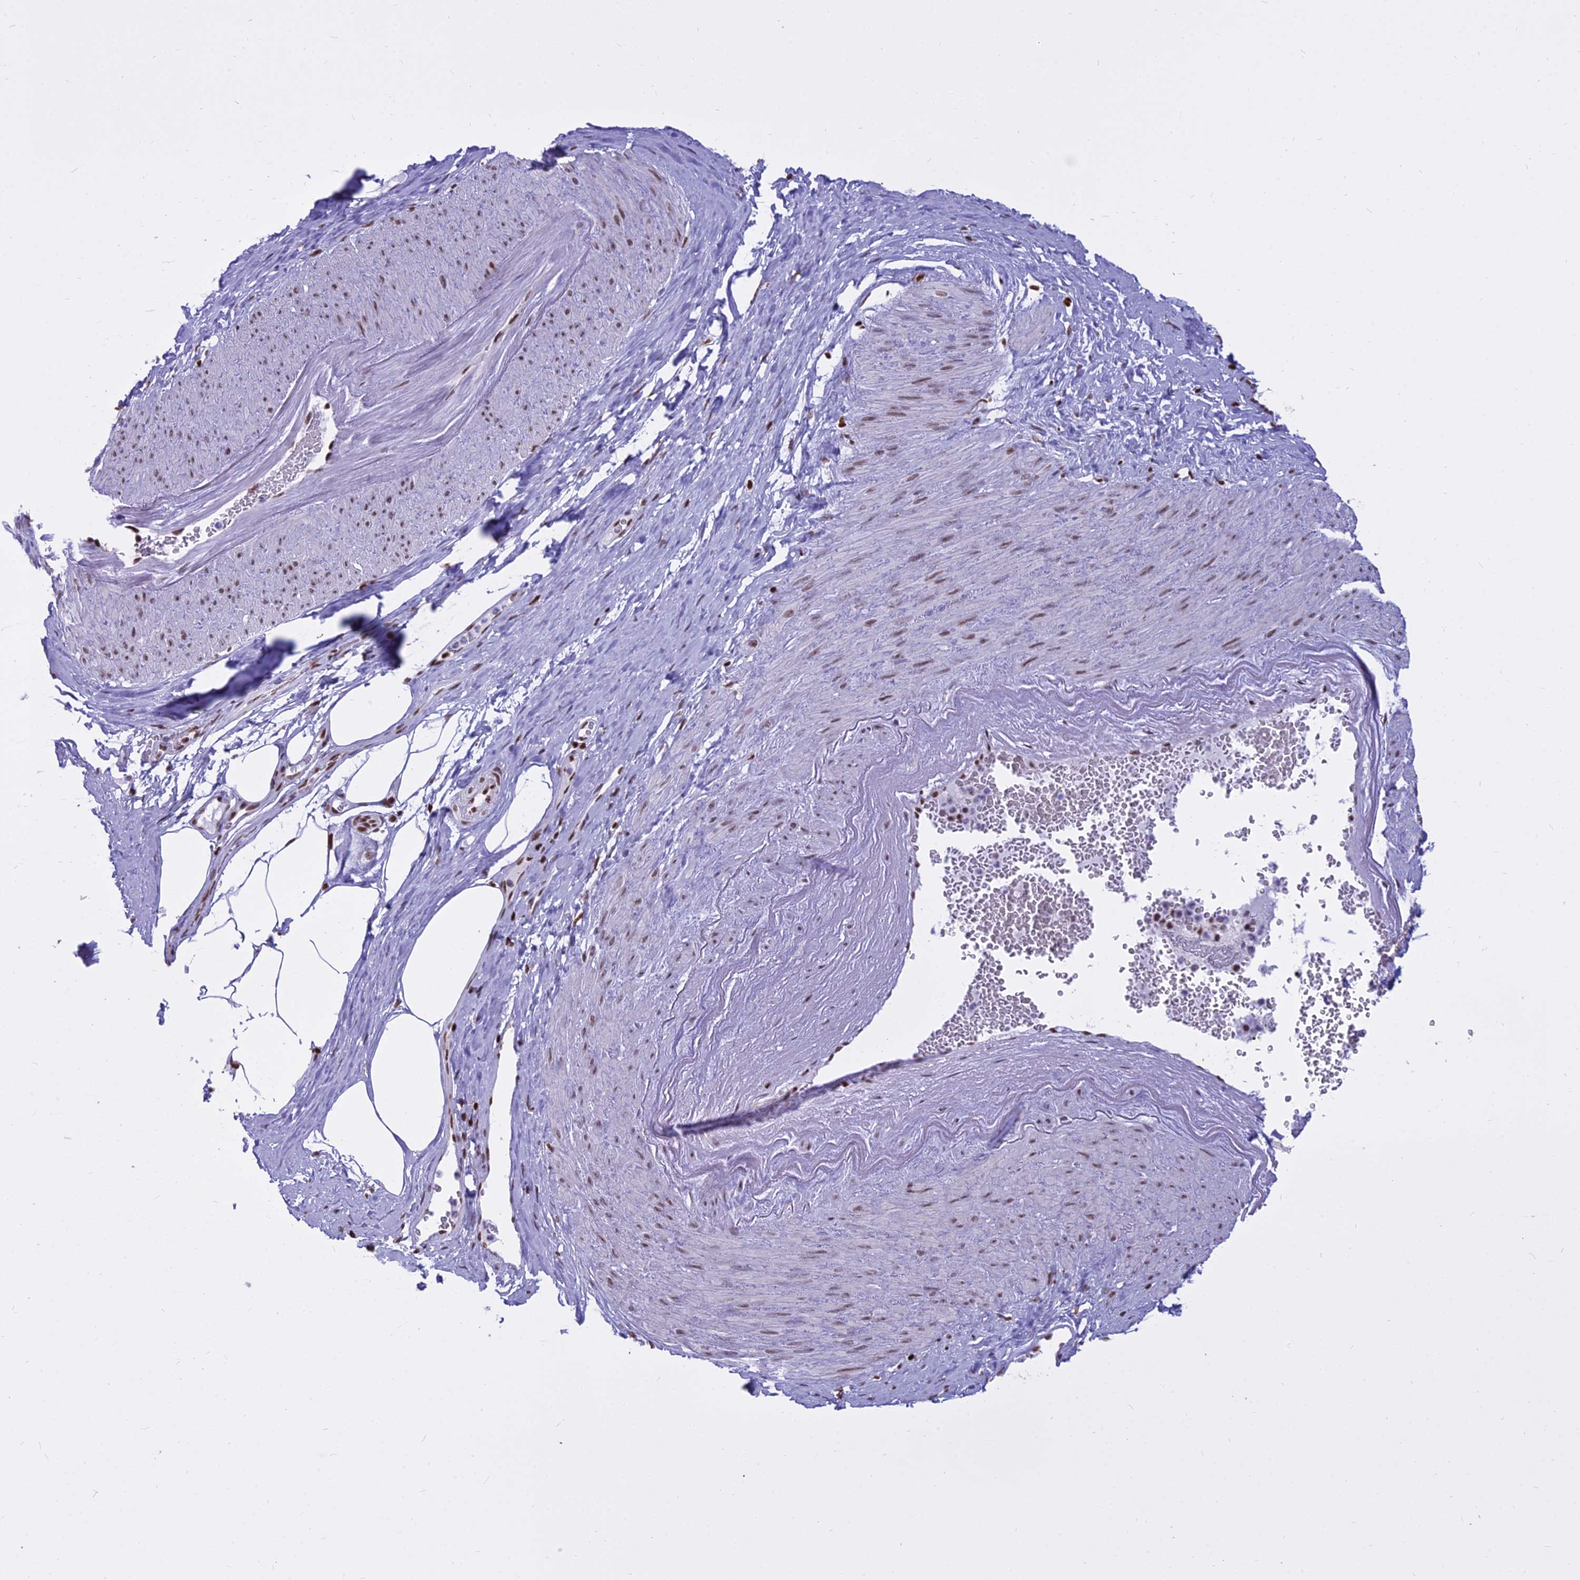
{"staining": {"intensity": "moderate", "quantity": ">75%", "location": "nuclear"}, "tissue": "adipose tissue", "cell_type": "Adipocytes", "image_type": "normal", "snomed": [{"axis": "morphology", "description": "Normal tissue, NOS"}, {"axis": "morphology", "description": "Adenocarcinoma, Low grade"}, {"axis": "topography", "description": "Prostate"}, {"axis": "topography", "description": "Peripheral nerve tissue"}], "caption": "The histopathology image shows staining of benign adipose tissue, revealing moderate nuclear protein staining (brown color) within adipocytes. The protein of interest is stained brown, and the nuclei are stained in blue (DAB IHC with brightfield microscopy, high magnification).", "gene": "PARP1", "patient": {"sex": "male", "age": 63}}